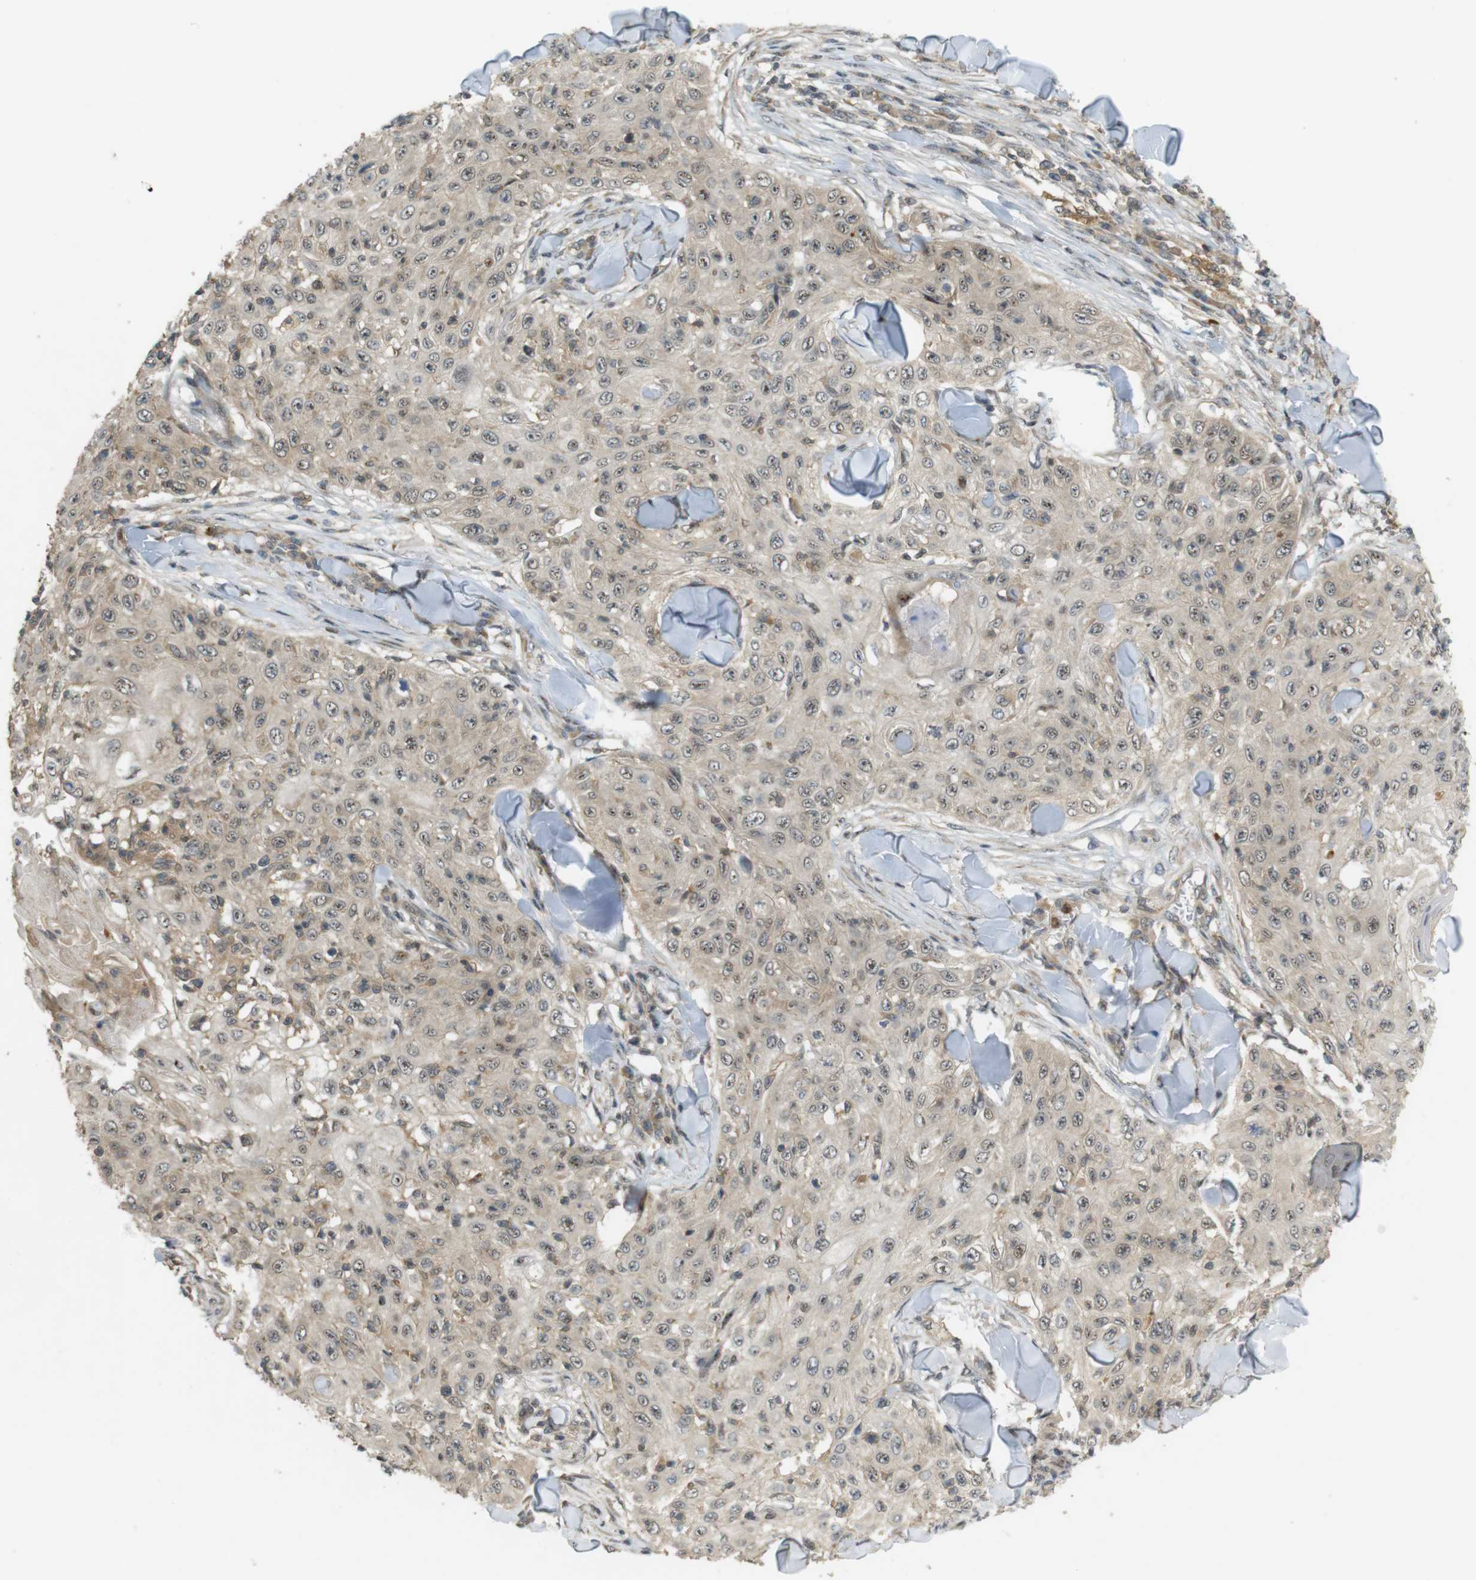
{"staining": {"intensity": "weak", "quantity": ">75%", "location": "cytoplasmic/membranous,nuclear"}, "tissue": "skin cancer", "cell_type": "Tumor cells", "image_type": "cancer", "snomed": [{"axis": "morphology", "description": "Squamous cell carcinoma, NOS"}, {"axis": "topography", "description": "Skin"}], "caption": "DAB immunohistochemical staining of skin squamous cell carcinoma exhibits weak cytoplasmic/membranous and nuclear protein expression in approximately >75% of tumor cells.", "gene": "TMX3", "patient": {"sex": "male", "age": 86}}